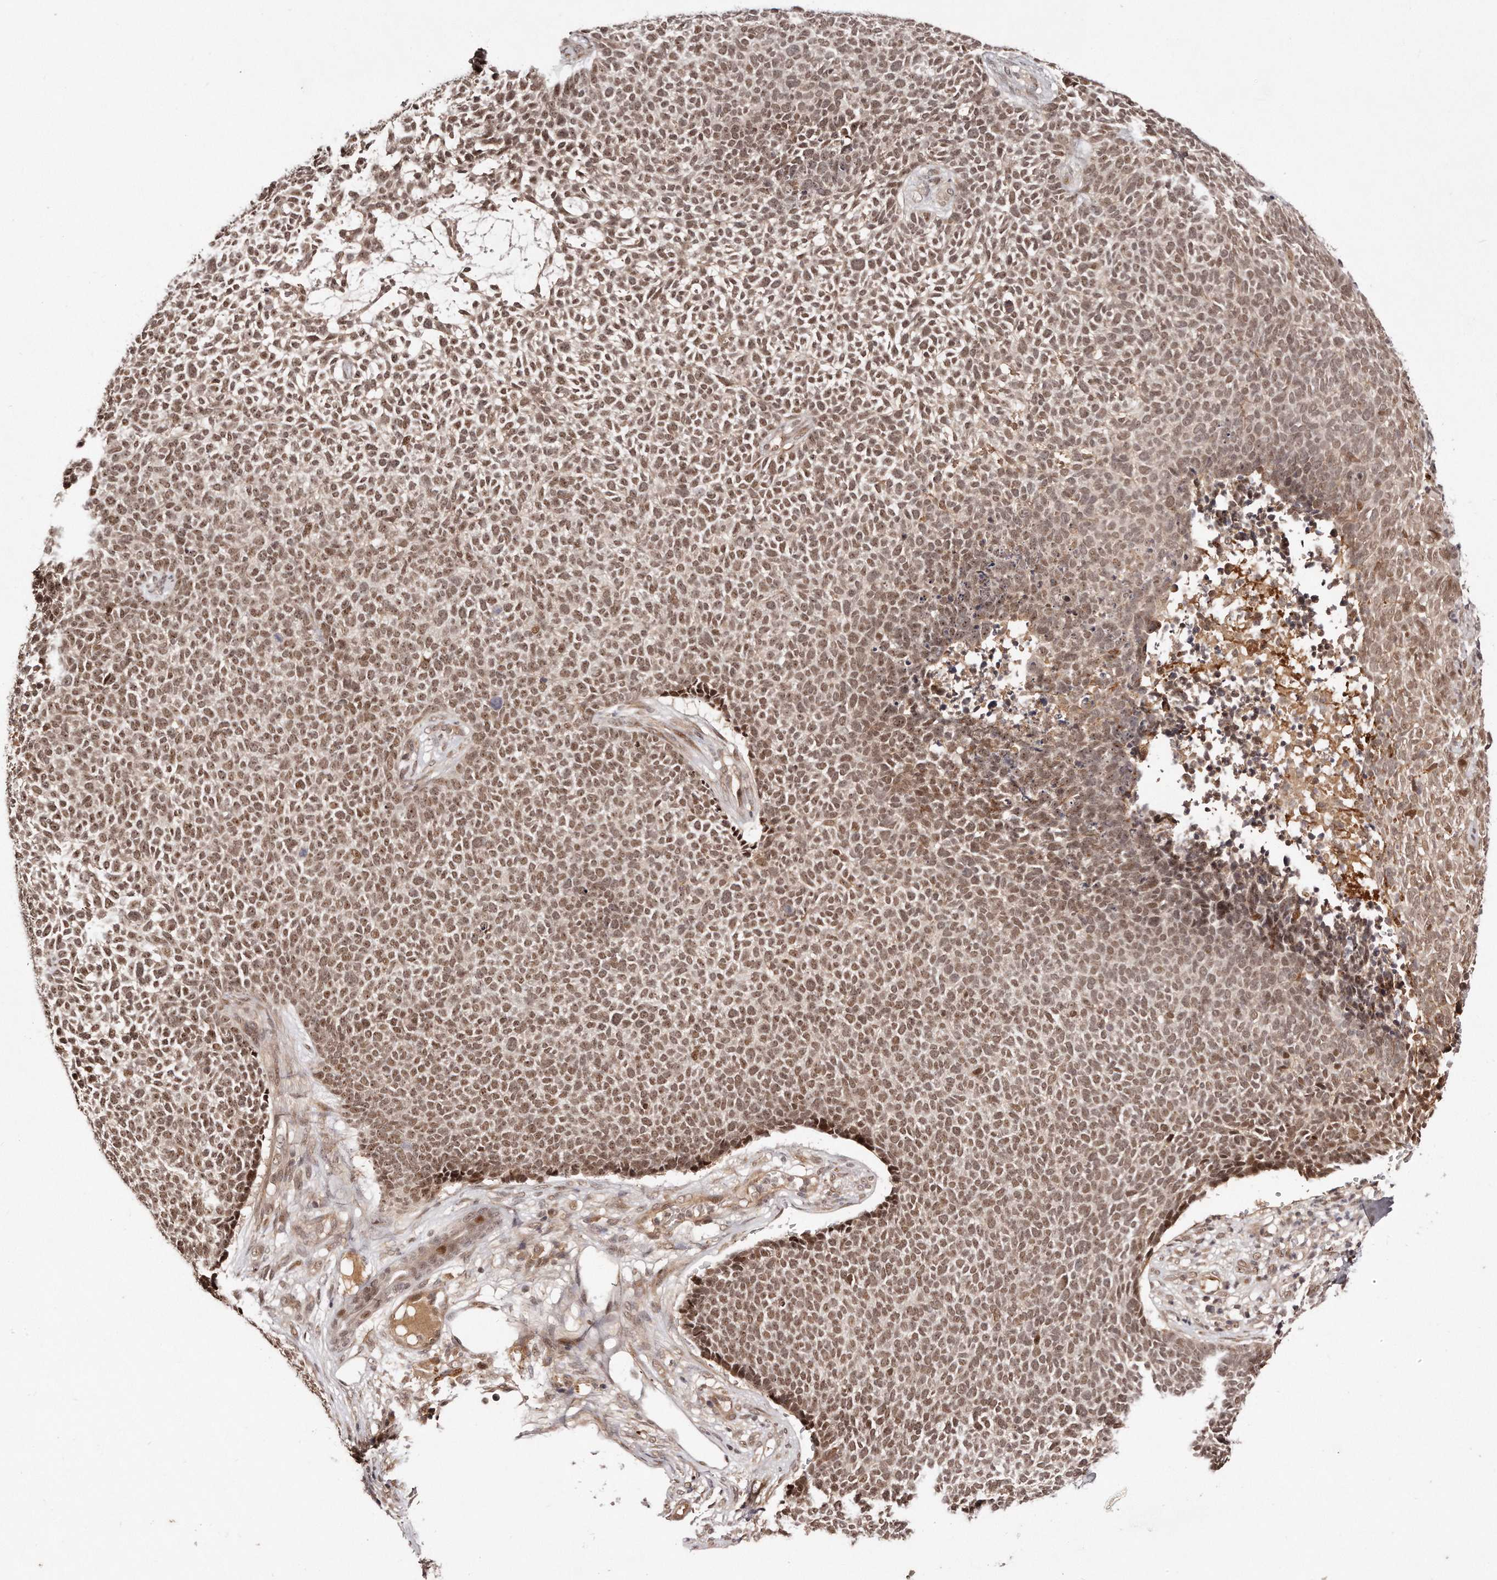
{"staining": {"intensity": "moderate", "quantity": ">75%", "location": "nuclear"}, "tissue": "skin cancer", "cell_type": "Tumor cells", "image_type": "cancer", "snomed": [{"axis": "morphology", "description": "Basal cell carcinoma"}, {"axis": "topography", "description": "Skin"}], "caption": "IHC (DAB (3,3'-diaminobenzidine)) staining of human skin cancer (basal cell carcinoma) demonstrates moderate nuclear protein positivity in about >75% of tumor cells. (IHC, brightfield microscopy, high magnification).", "gene": "SOX4", "patient": {"sex": "female", "age": 84}}